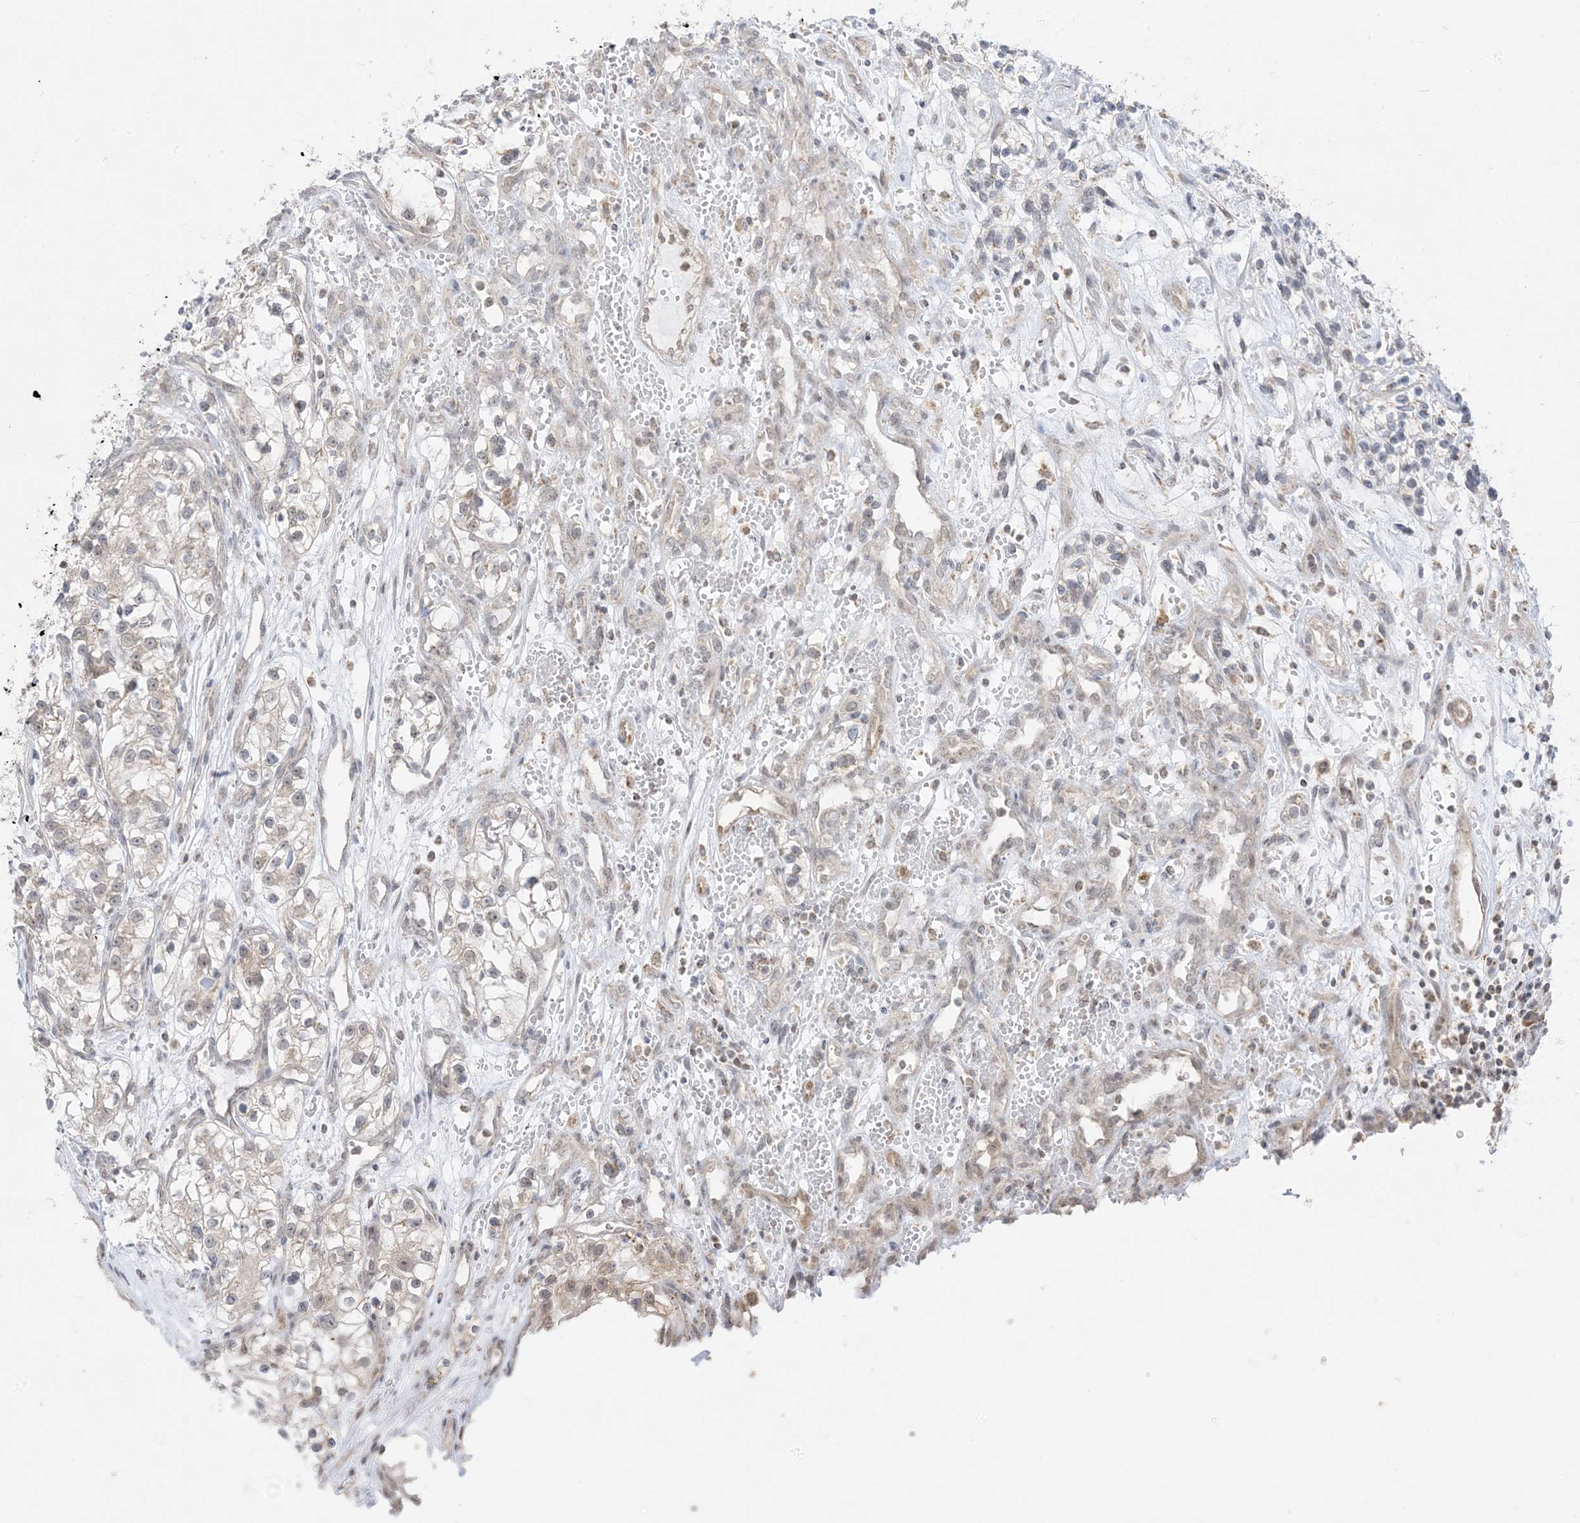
{"staining": {"intensity": "negative", "quantity": "none", "location": "none"}, "tissue": "renal cancer", "cell_type": "Tumor cells", "image_type": "cancer", "snomed": [{"axis": "morphology", "description": "Adenocarcinoma, NOS"}, {"axis": "topography", "description": "Kidney"}], "caption": "IHC micrograph of neoplastic tissue: human renal adenocarcinoma stained with DAB (3,3'-diaminobenzidine) displays no significant protein staining in tumor cells.", "gene": "KANSL3", "patient": {"sex": "female", "age": 57}}